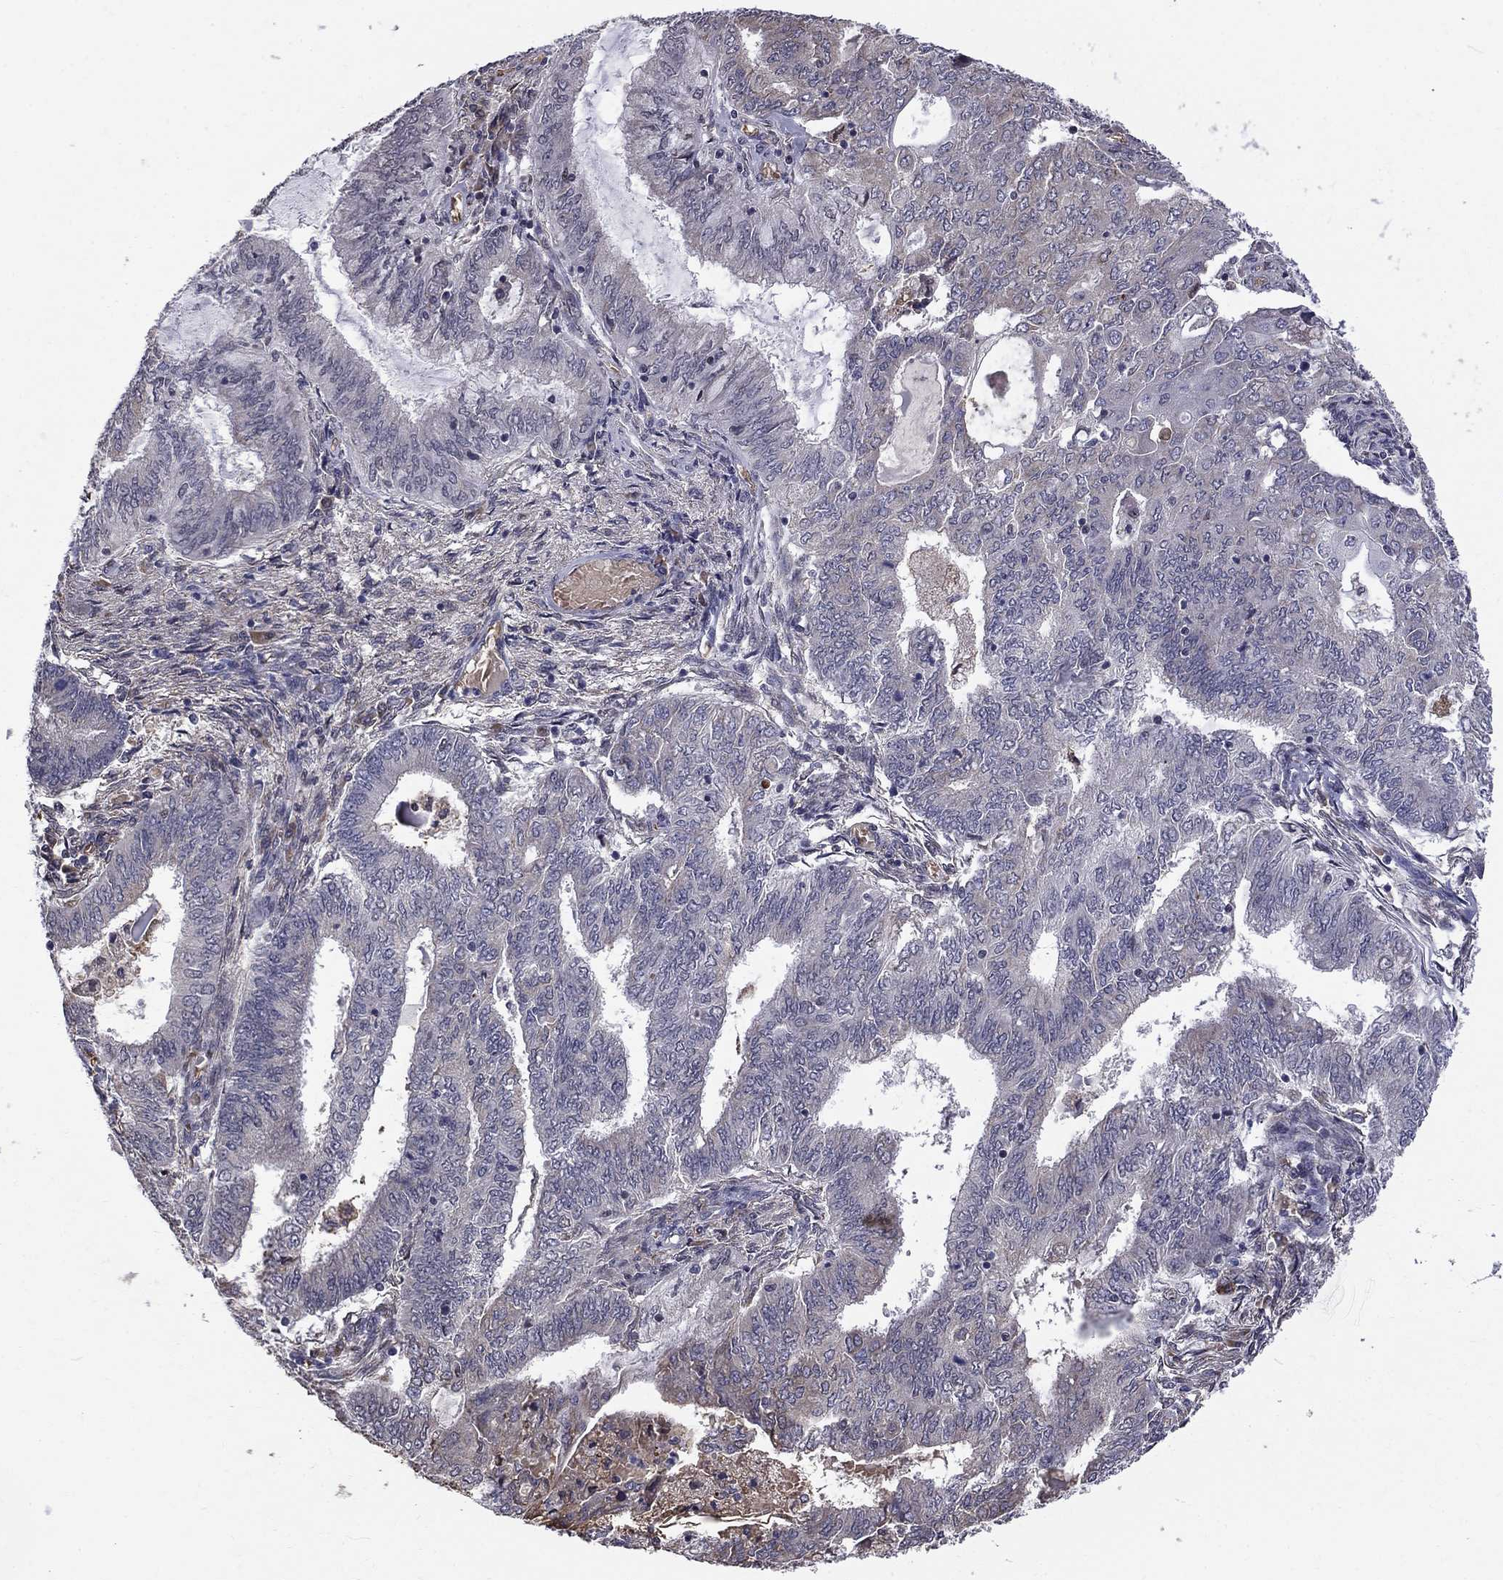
{"staining": {"intensity": "negative", "quantity": "none", "location": "none"}, "tissue": "endometrial cancer", "cell_type": "Tumor cells", "image_type": "cancer", "snomed": [{"axis": "morphology", "description": "Adenocarcinoma, NOS"}, {"axis": "topography", "description": "Endometrium"}], "caption": "Tumor cells show no significant protein expression in endometrial adenocarcinoma.", "gene": "HSPB2", "patient": {"sex": "female", "age": 62}}